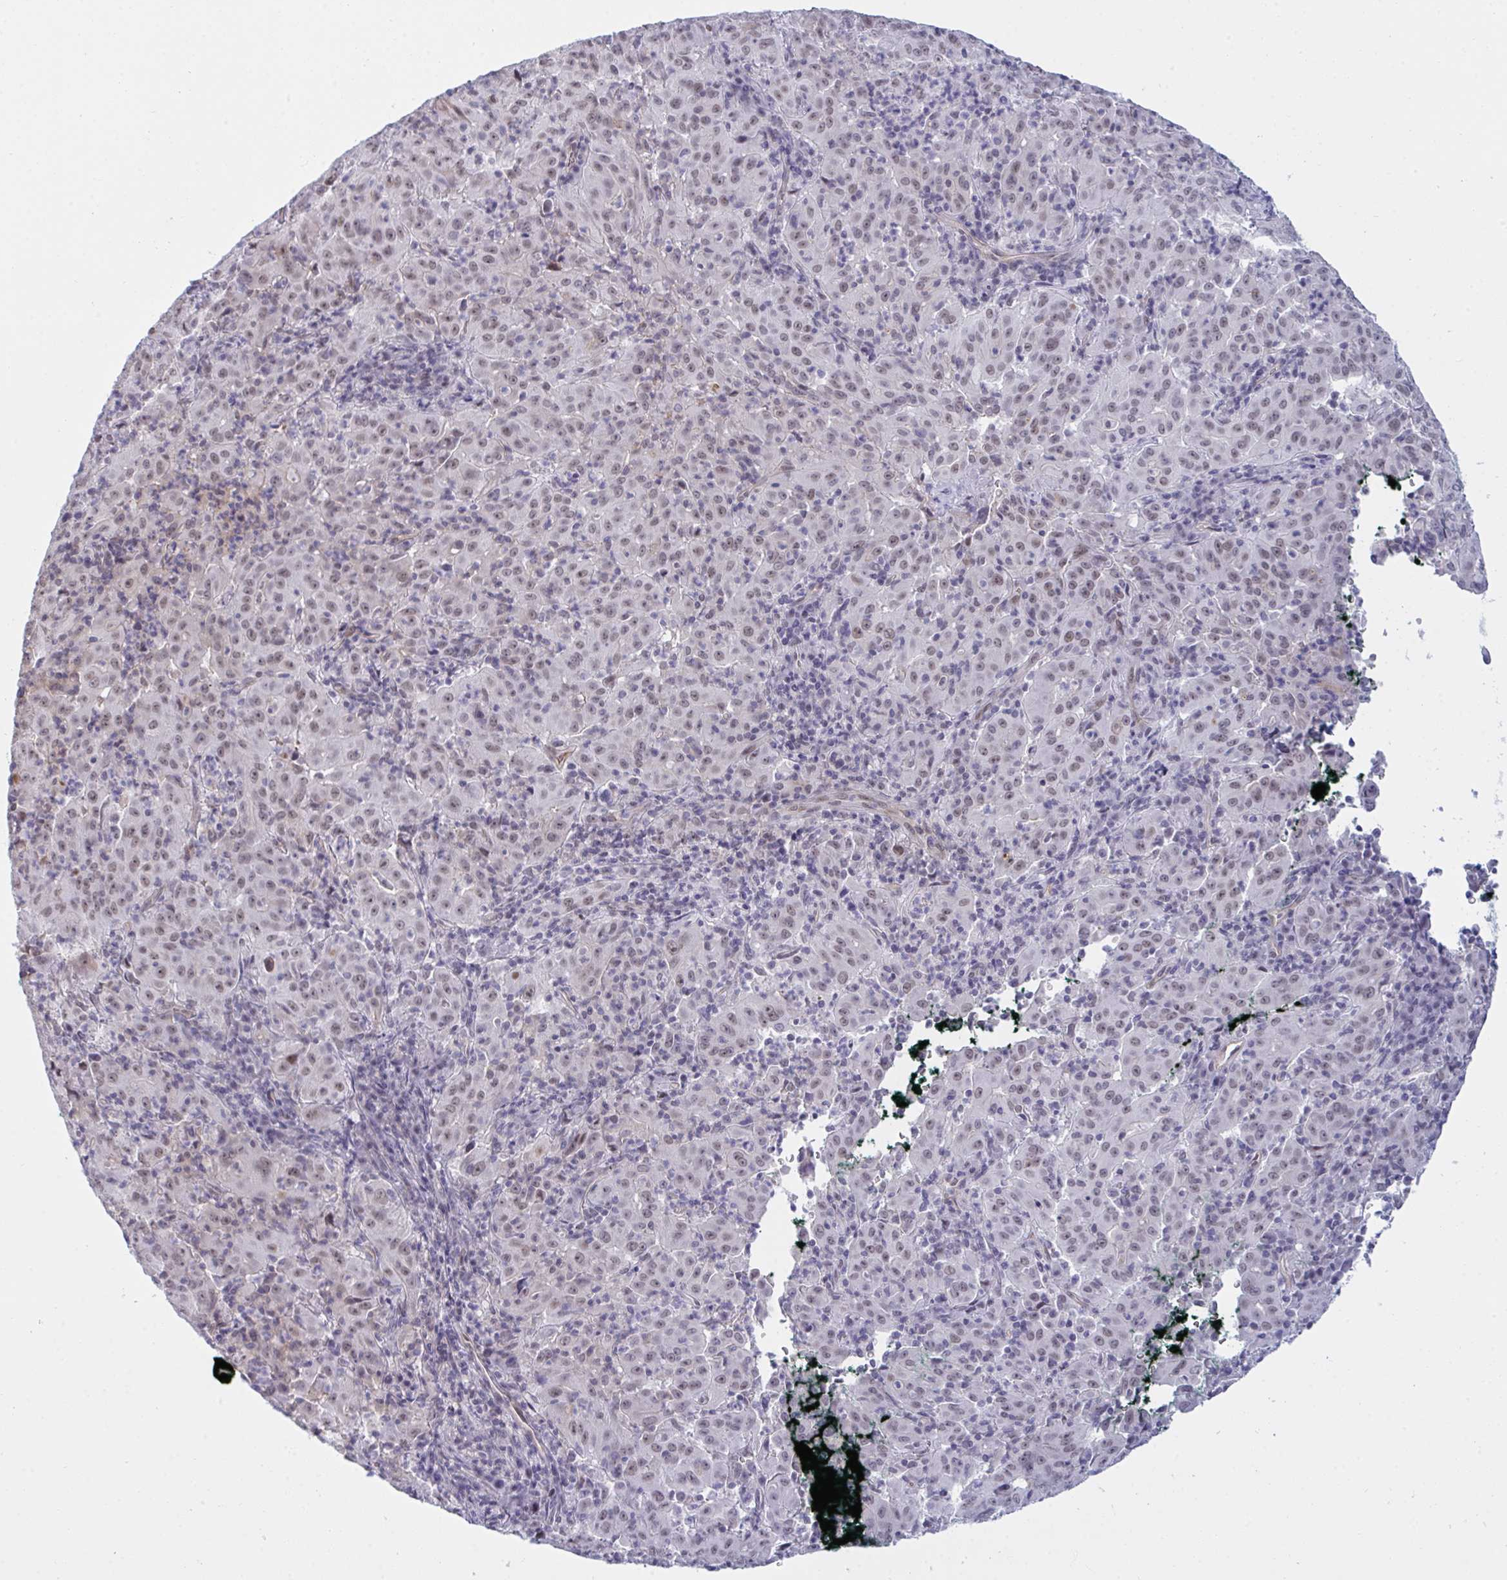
{"staining": {"intensity": "weak", "quantity": ">75%", "location": "nuclear"}, "tissue": "pancreatic cancer", "cell_type": "Tumor cells", "image_type": "cancer", "snomed": [{"axis": "morphology", "description": "Adenocarcinoma, NOS"}, {"axis": "topography", "description": "Pancreas"}], "caption": "Protein expression analysis of human pancreatic adenocarcinoma reveals weak nuclear staining in approximately >75% of tumor cells.", "gene": "DSCAML1", "patient": {"sex": "male", "age": 63}}